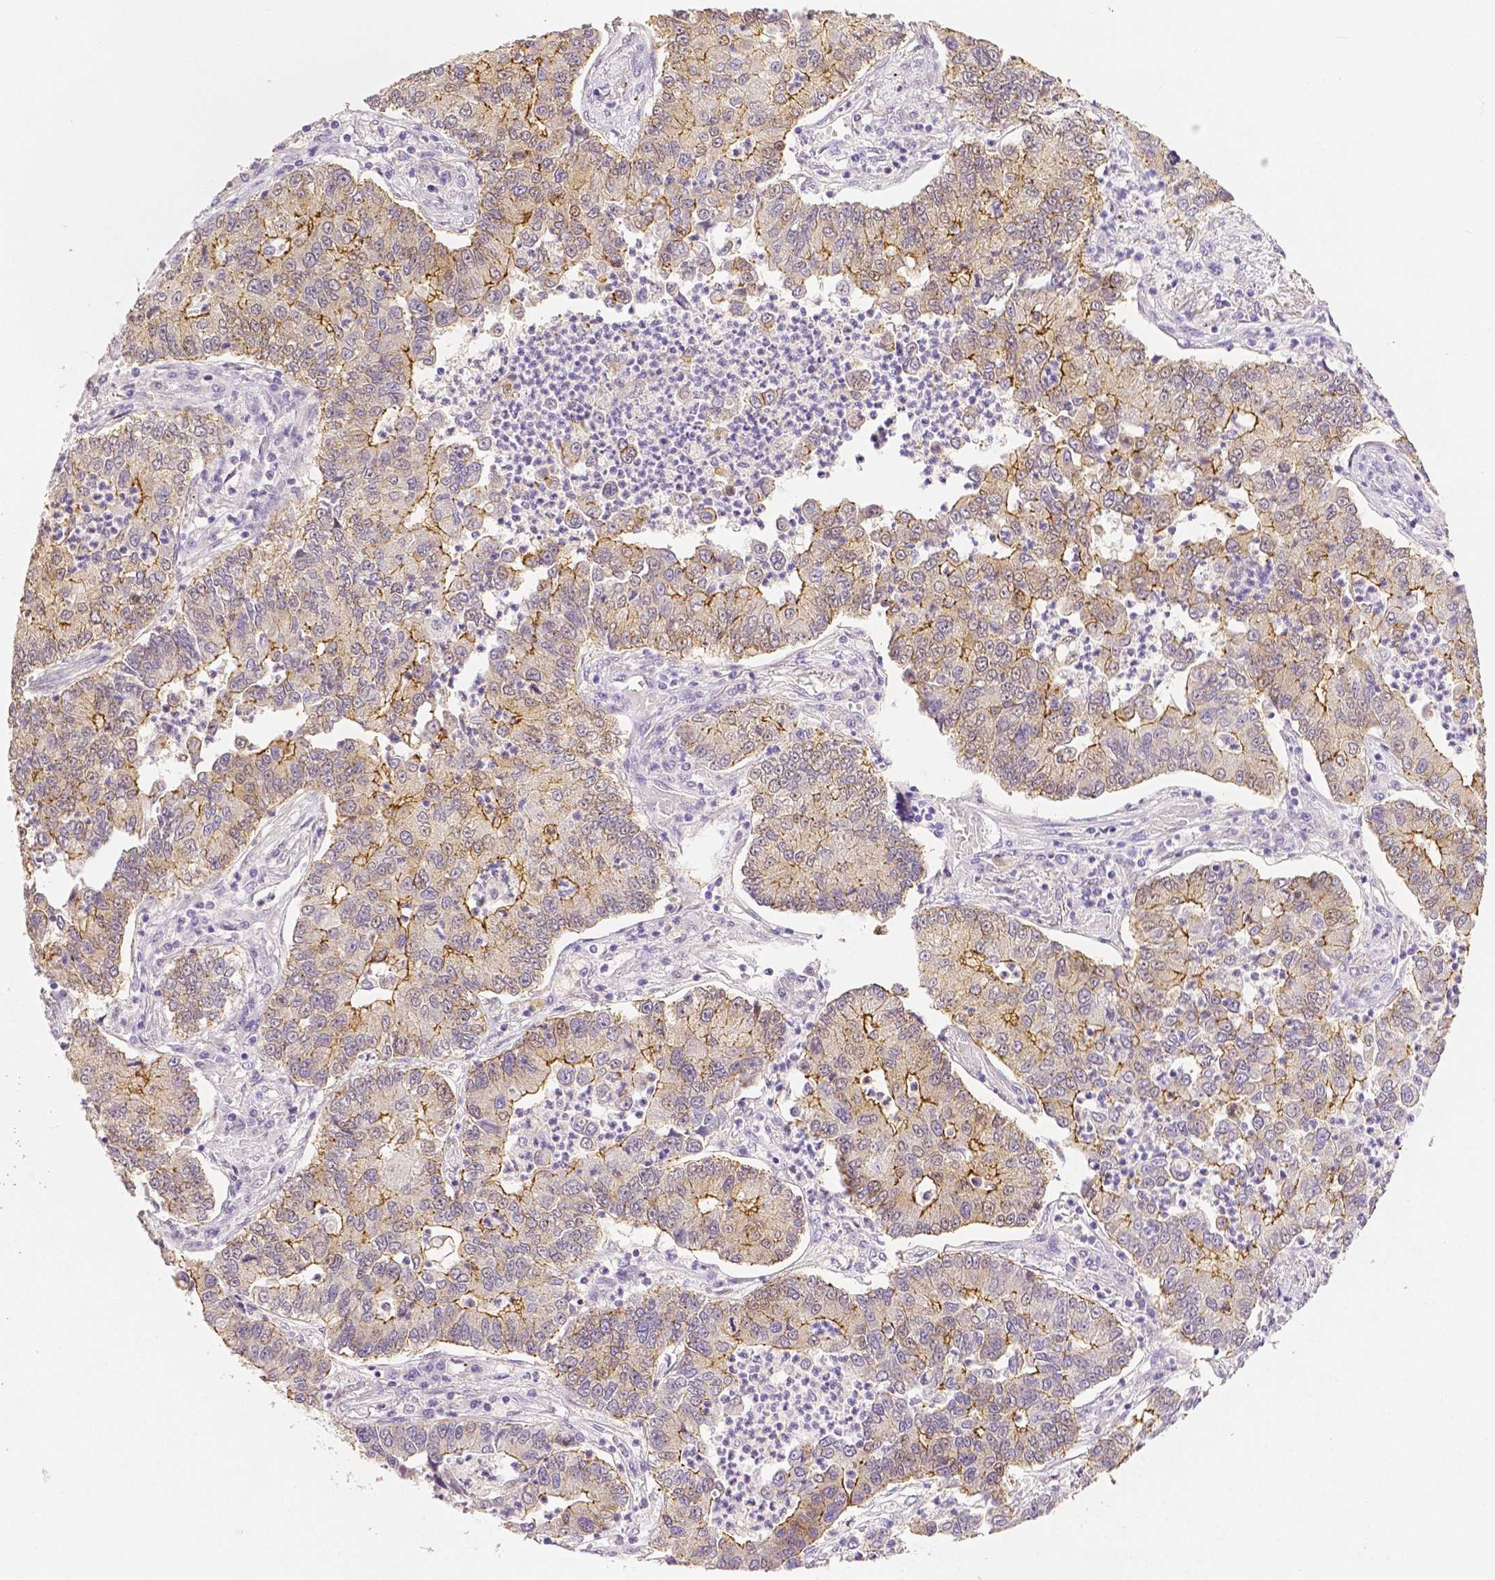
{"staining": {"intensity": "moderate", "quantity": "25%-75%", "location": "cytoplasmic/membranous"}, "tissue": "lung cancer", "cell_type": "Tumor cells", "image_type": "cancer", "snomed": [{"axis": "morphology", "description": "Adenocarcinoma, NOS"}, {"axis": "topography", "description": "Lung"}], "caption": "Lung cancer (adenocarcinoma) stained with a brown dye shows moderate cytoplasmic/membranous positive positivity in about 25%-75% of tumor cells.", "gene": "OCLN", "patient": {"sex": "female", "age": 57}}